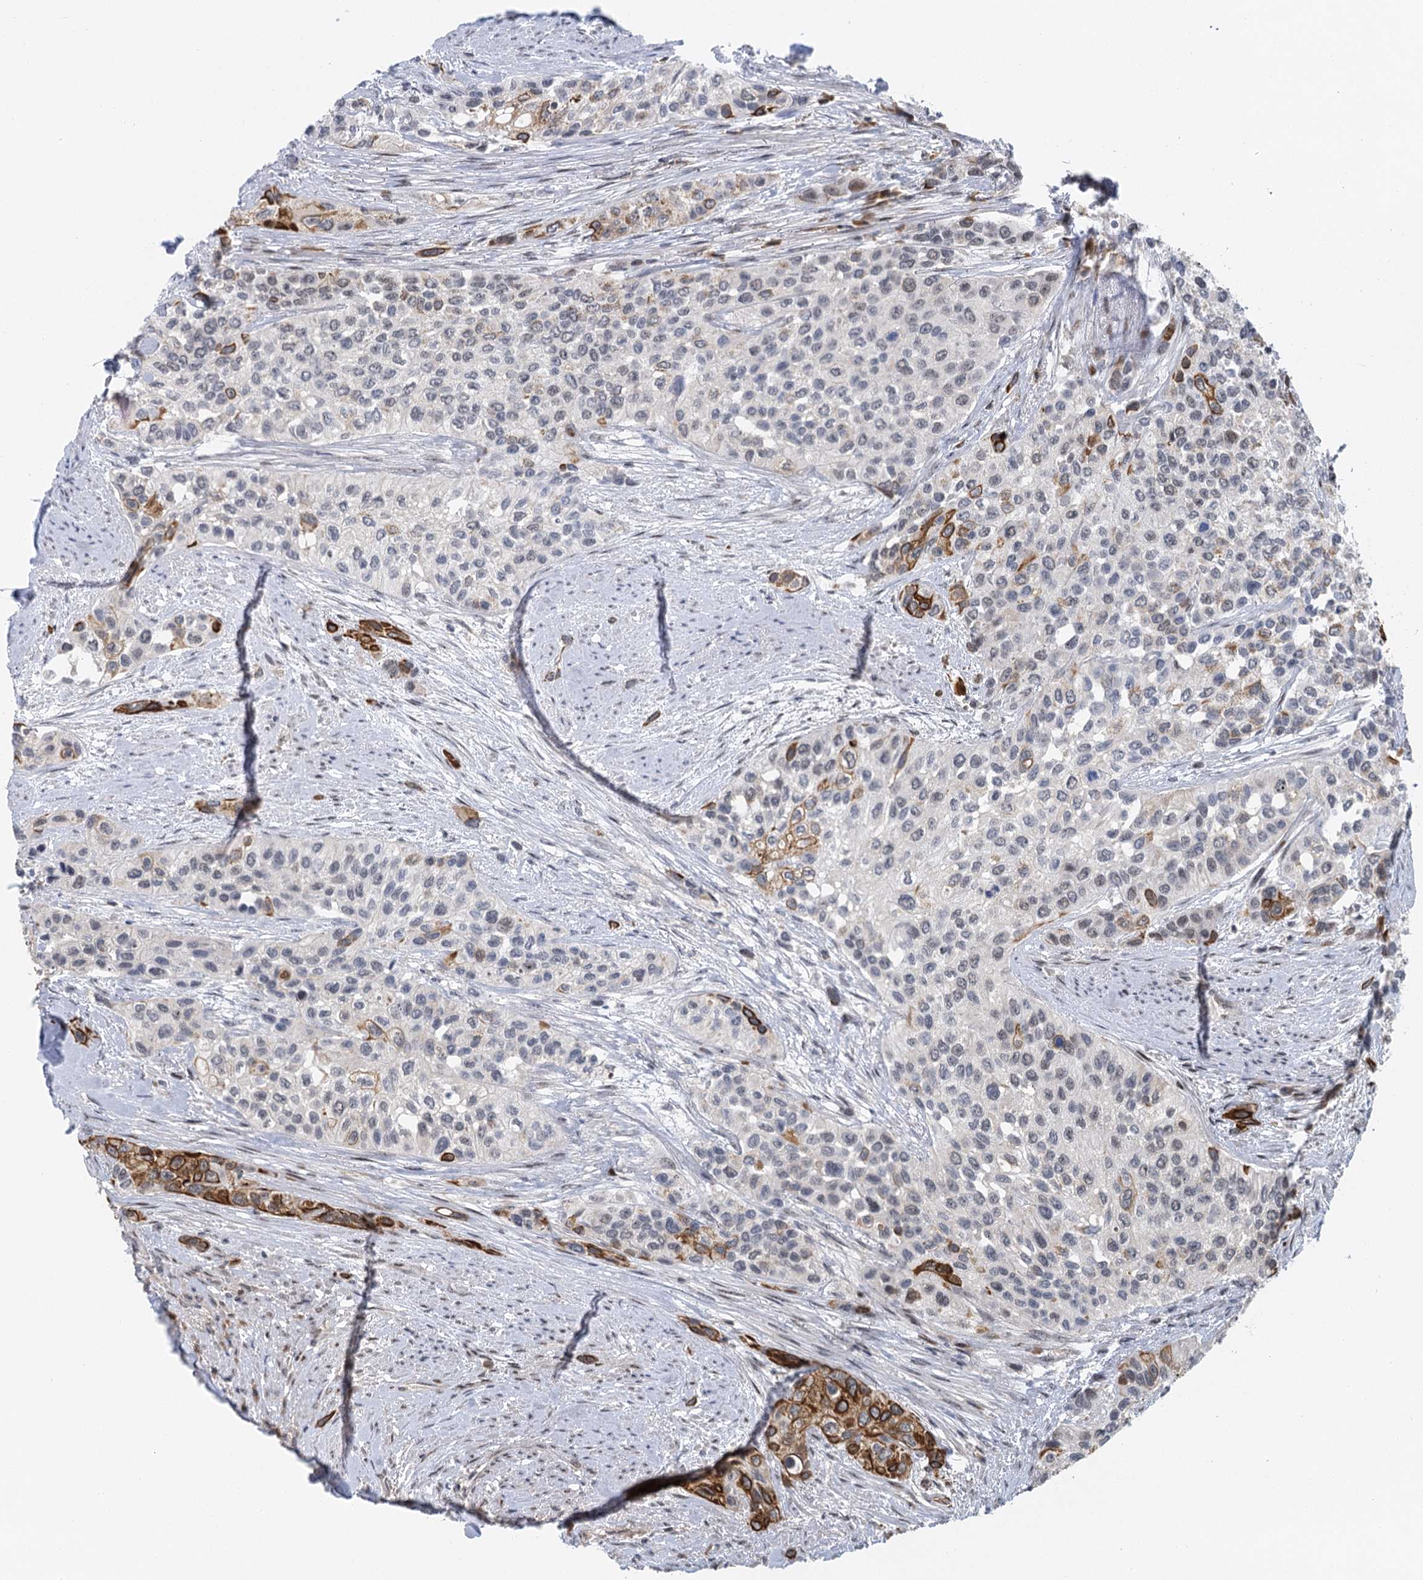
{"staining": {"intensity": "strong", "quantity": "<25%", "location": "cytoplasmic/membranous"}, "tissue": "urothelial cancer", "cell_type": "Tumor cells", "image_type": "cancer", "snomed": [{"axis": "morphology", "description": "Normal tissue, NOS"}, {"axis": "morphology", "description": "Urothelial carcinoma, High grade"}, {"axis": "topography", "description": "Vascular tissue"}, {"axis": "topography", "description": "Urinary bladder"}], "caption": "This image exhibits immunohistochemistry staining of urothelial cancer, with medium strong cytoplasmic/membranous expression in about <25% of tumor cells.", "gene": "IL11RA", "patient": {"sex": "female", "age": 56}}